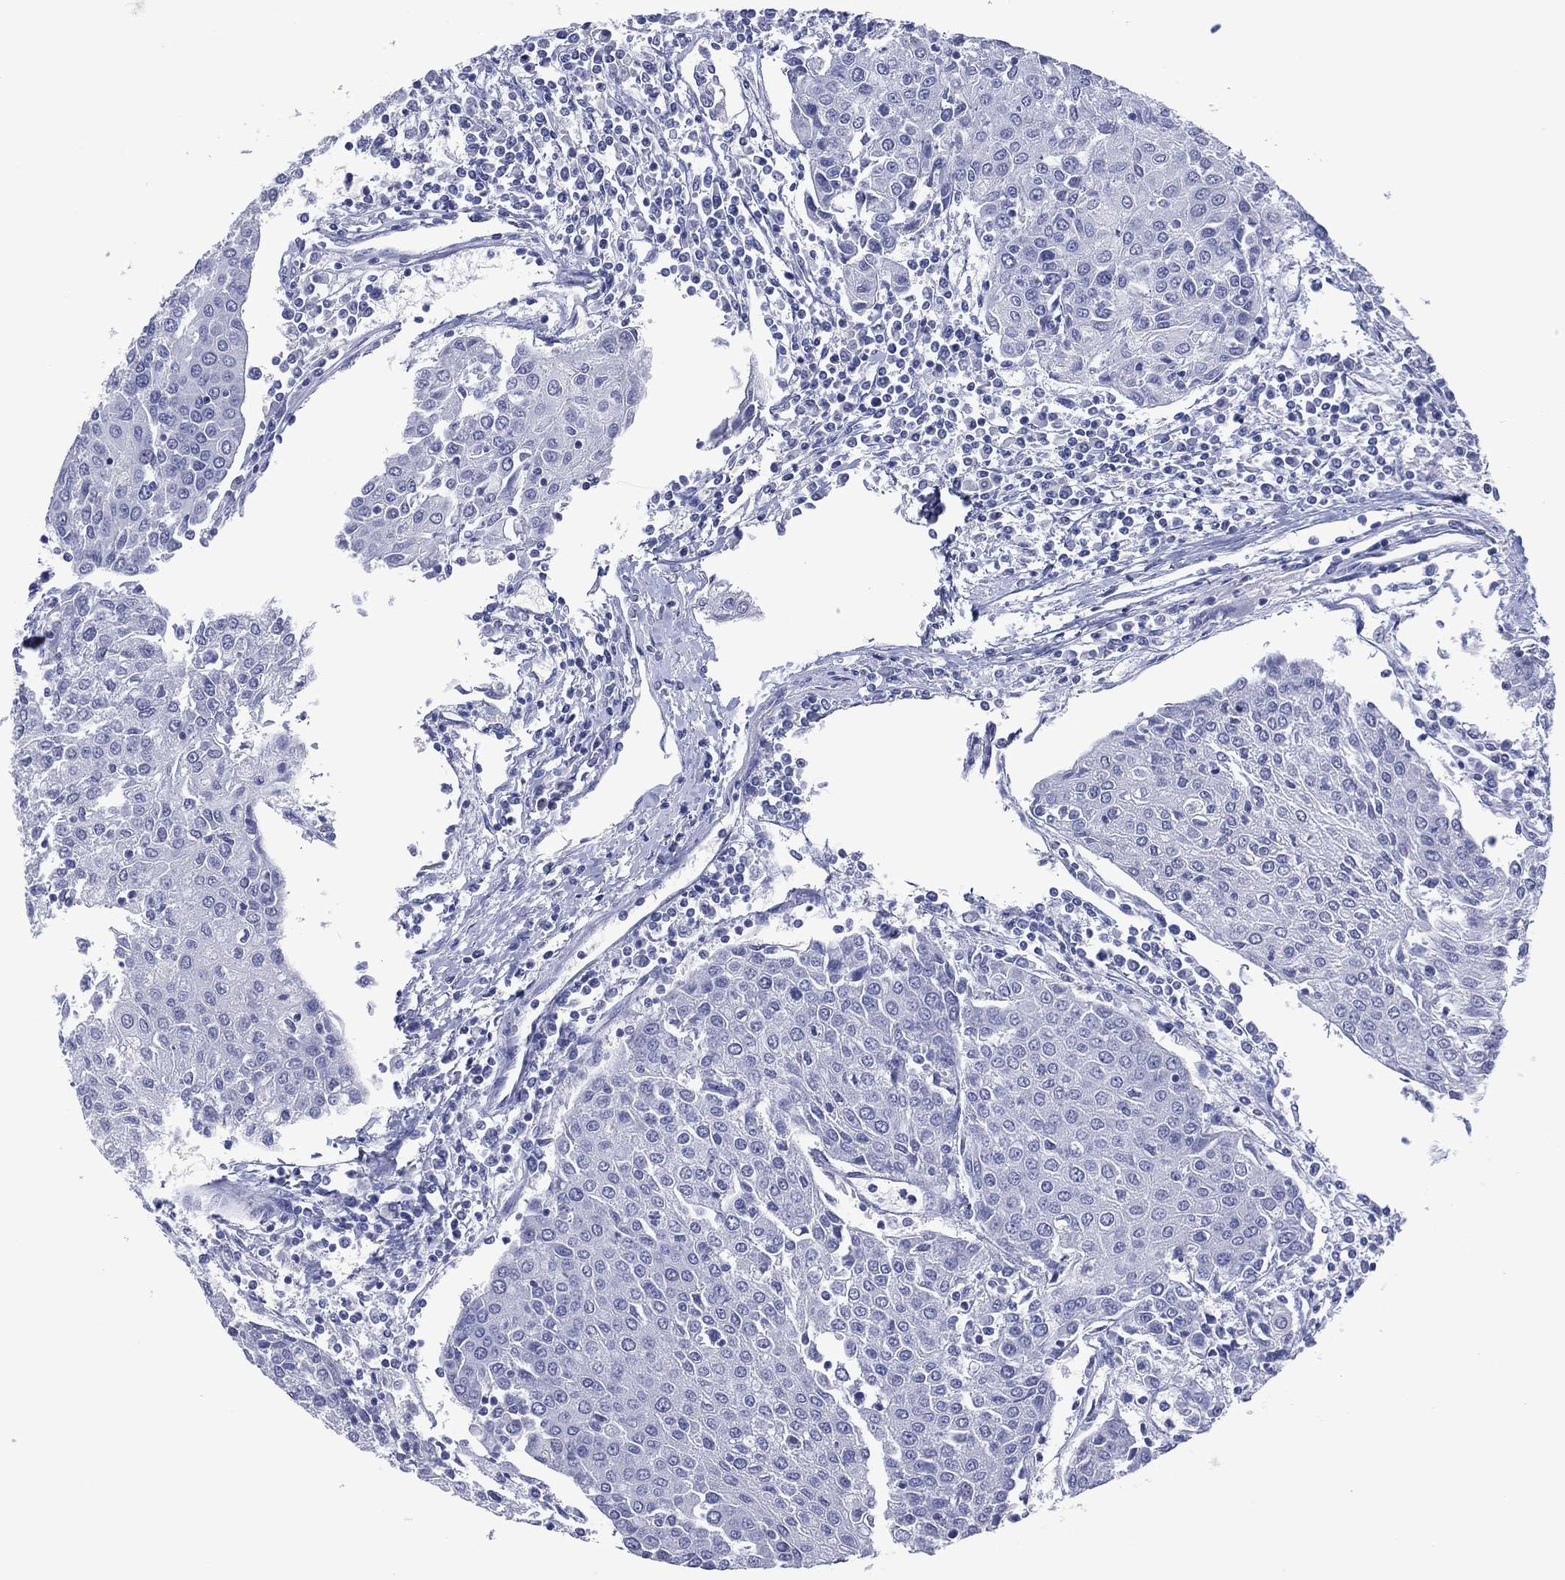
{"staining": {"intensity": "negative", "quantity": "none", "location": "none"}, "tissue": "urothelial cancer", "cell_type": "Tumor cells", "image_type": "cancer", "snomed": [{"axis": "morphology", "description": "Urothelial carcinoma, High grade"}, {"axis": "topography", "description": "Urinary bladder"}], "caption": "Immunohistochemical staining of human urothelial cancer reveals no significant positivity in tumor cells.", "gene": "UTF1", "patient": {"sex": "female", "age": 85}}